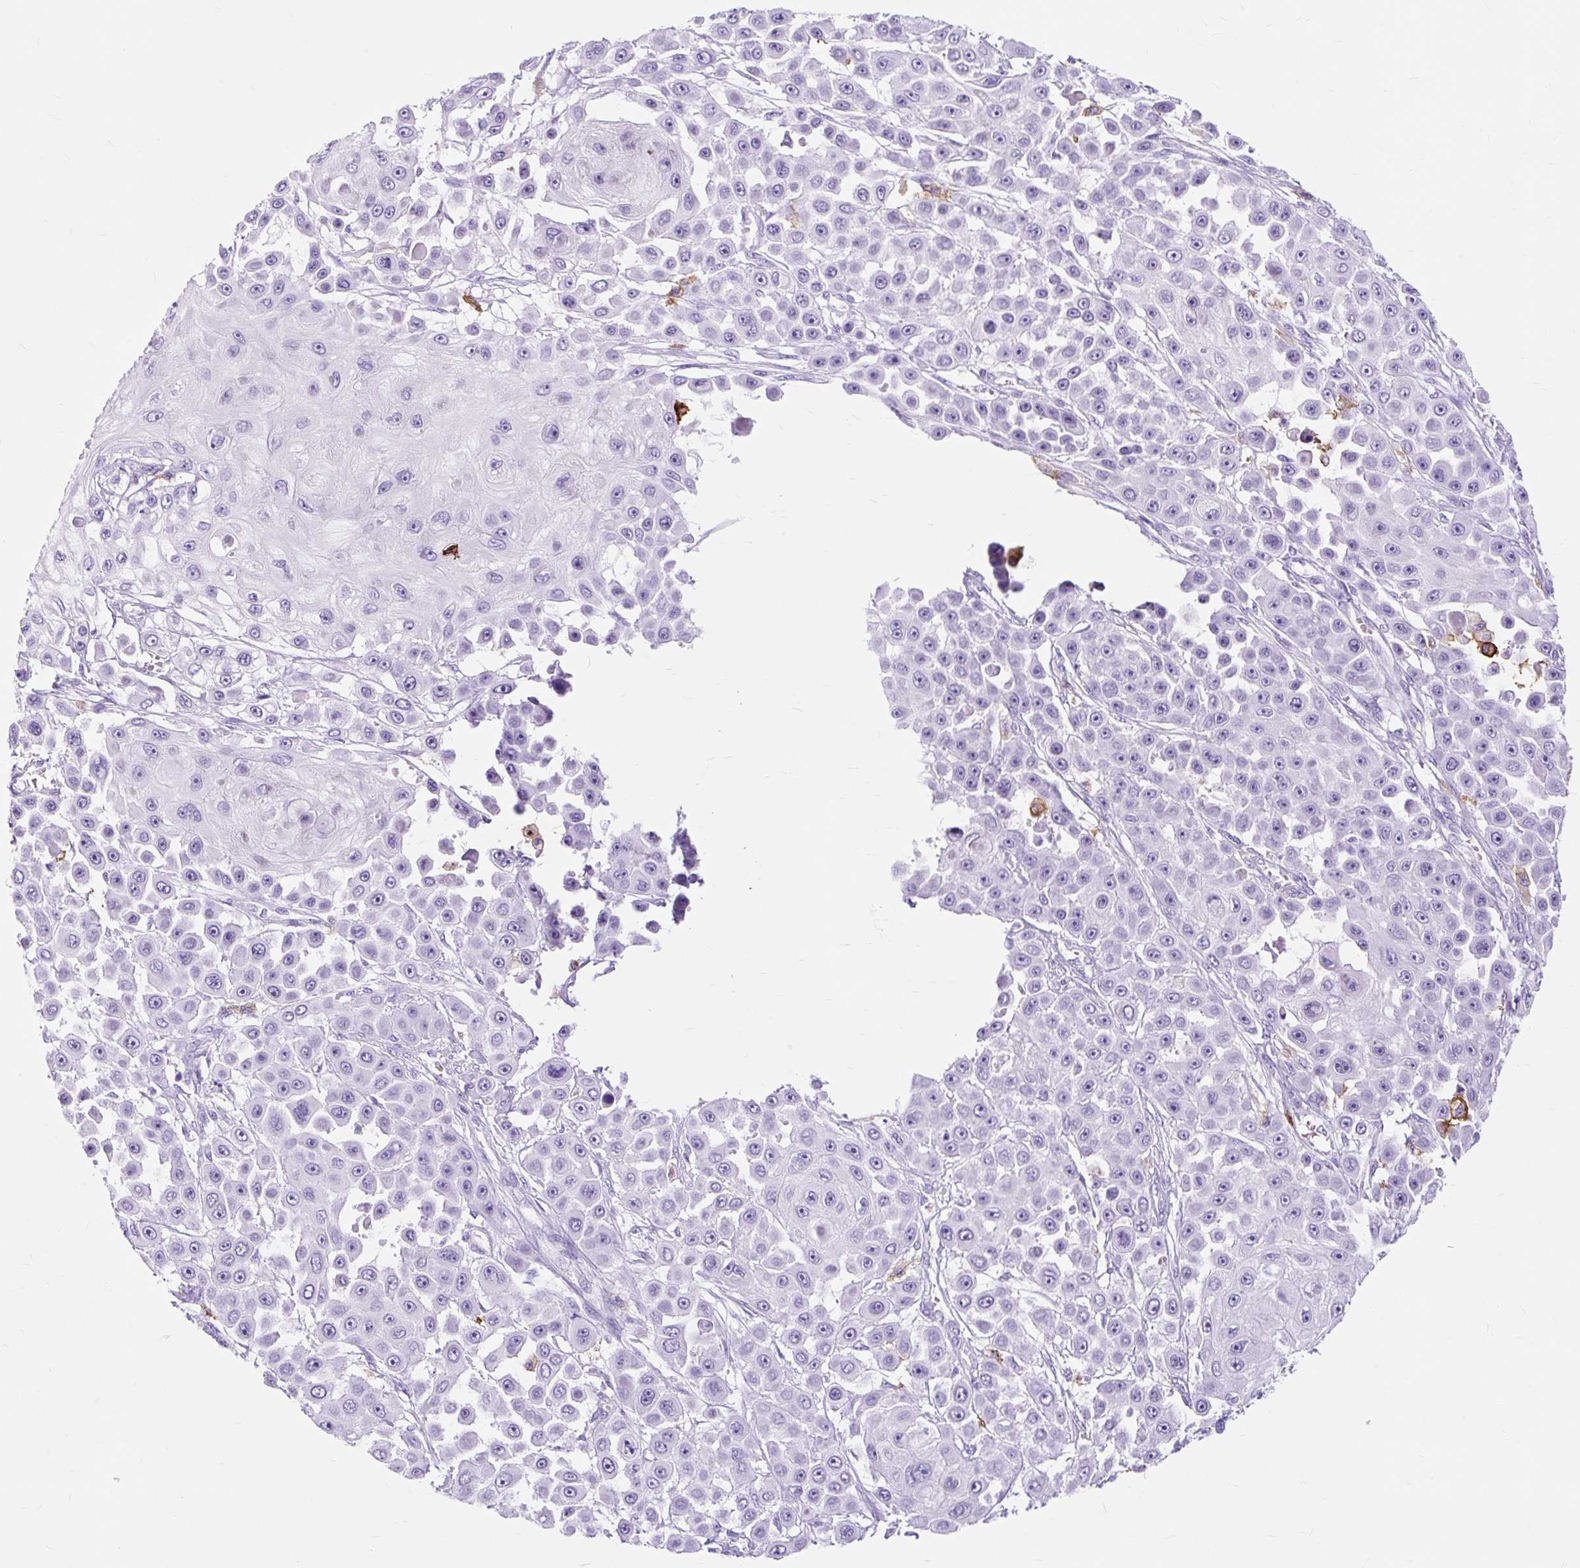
{"staining": {"intensity": "negative", "quantity": "none", "location": "none"}, "tissue": "skin cancer", "cell_type": "Tumor cells", "image_type": "cancer", "snomed": [{"axis": "morphology", "description": "Squamous cell carcinoma, NOS"}, {"axis": "topography", "description": "Skin"}], "caption": "A photomicrograph of human skin cancer is negative for staining in tumor cells. Brightfield microscopy of immunohistochemistry (IHC) stained with DAB (3,3'-diaminobenzidine) (brown) and hematoxylin (blue), captured at high magnification.", "gene": "HLA-DRA", "patient": {"sex": "male", "age": 67}}